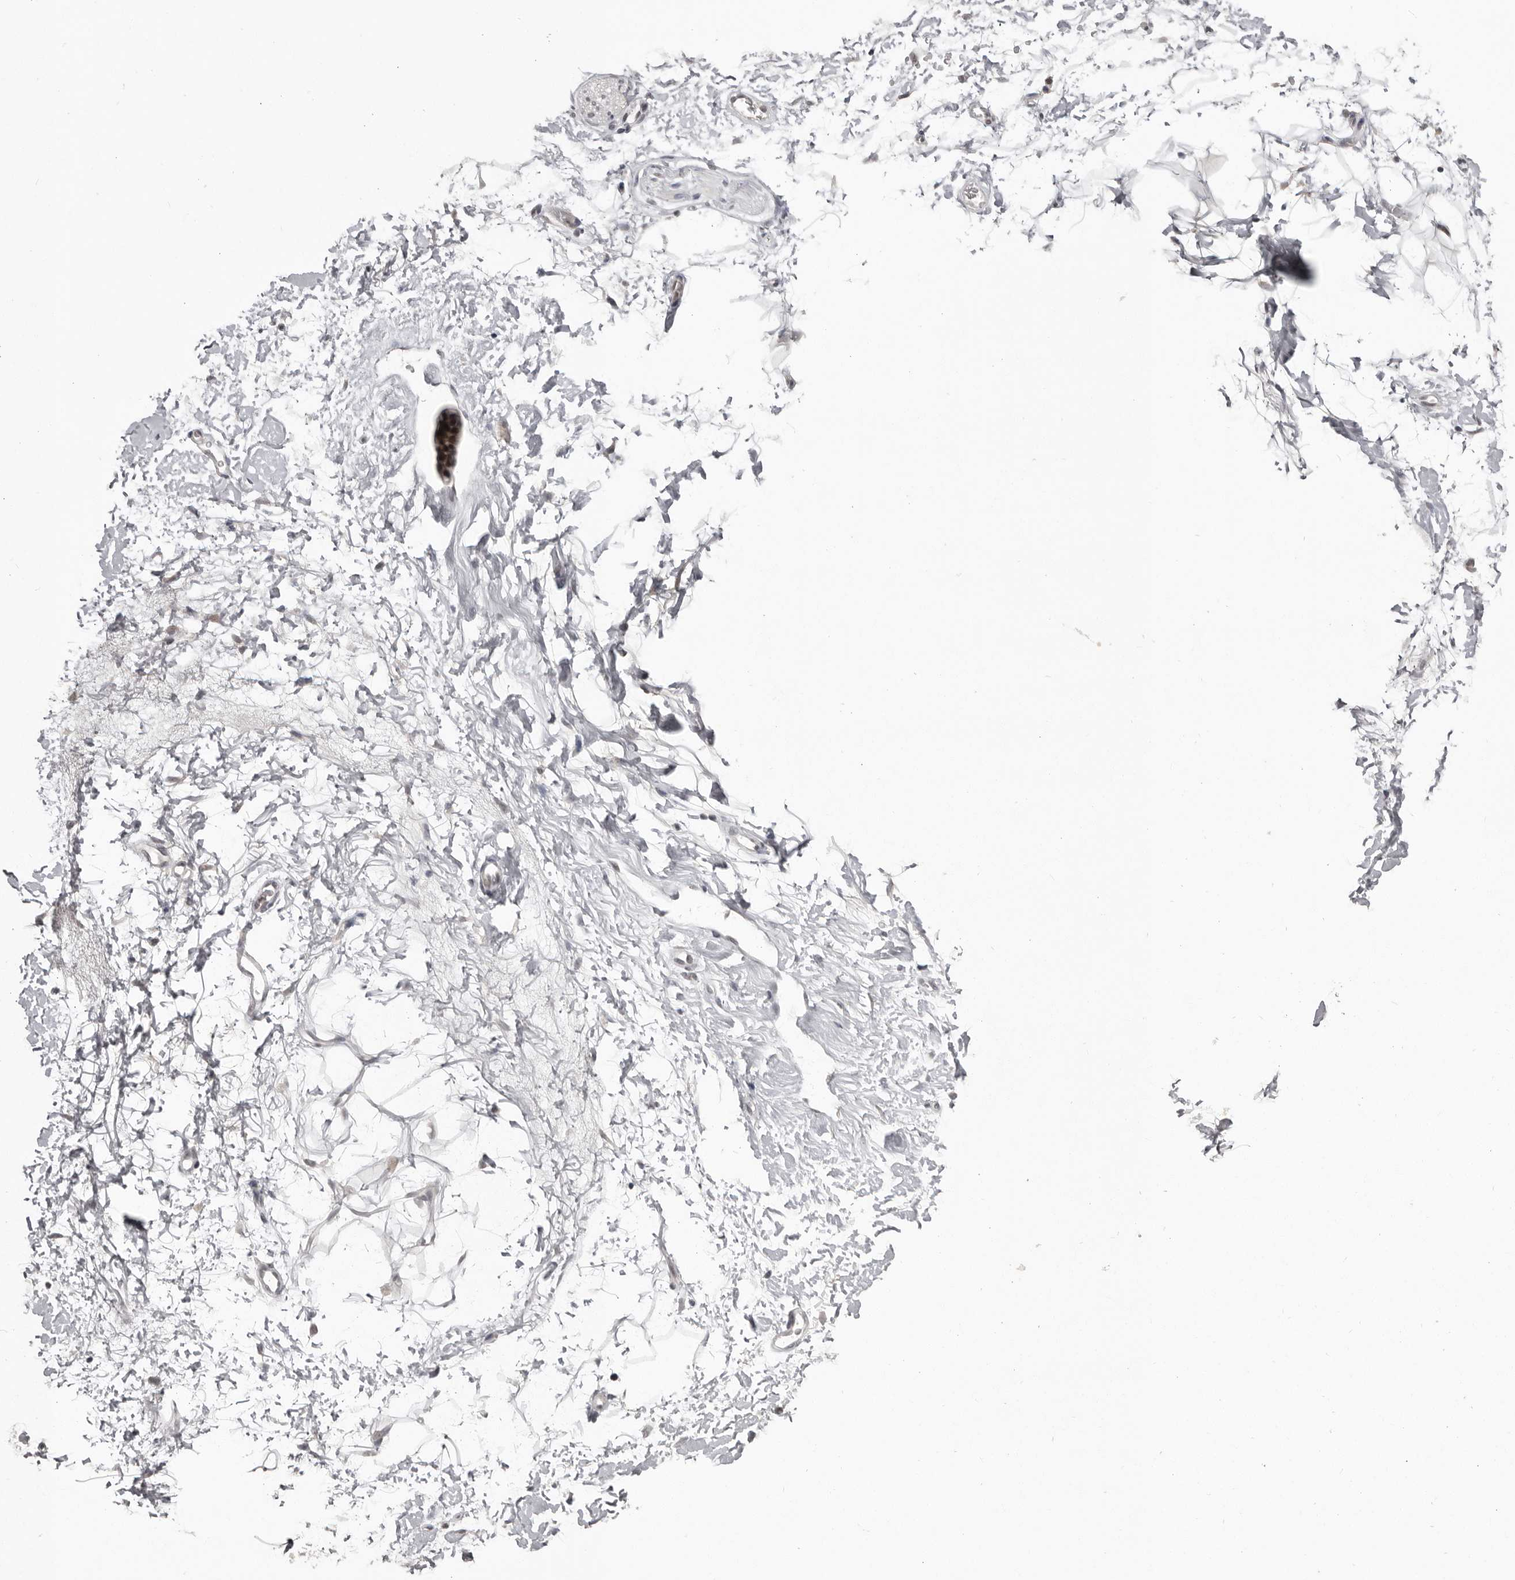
{"staining": {"intensity": "negative", "quantity": "none", "location": "none"}, "tissue": "adipose tissue", "cell_type": "Adipocytes", "image_type": "normal", "snomed": [{"axis": "morphology", "description": "Normal tissue, NOS"}, {"axis": "morphology", "description": "Adenocarcinoma, NOS"}, {"axis": "topography", "description": "Pancreas"}, {"axis": "topography", "description": "Peripheral nerve tissue"}], "caption": "This is a micrograph of IHC staining of benign adipose tissue, which shows no expression in adipocytes.", "gene": "SRCAP", "patient": {"sex": "male", "age": 59}}